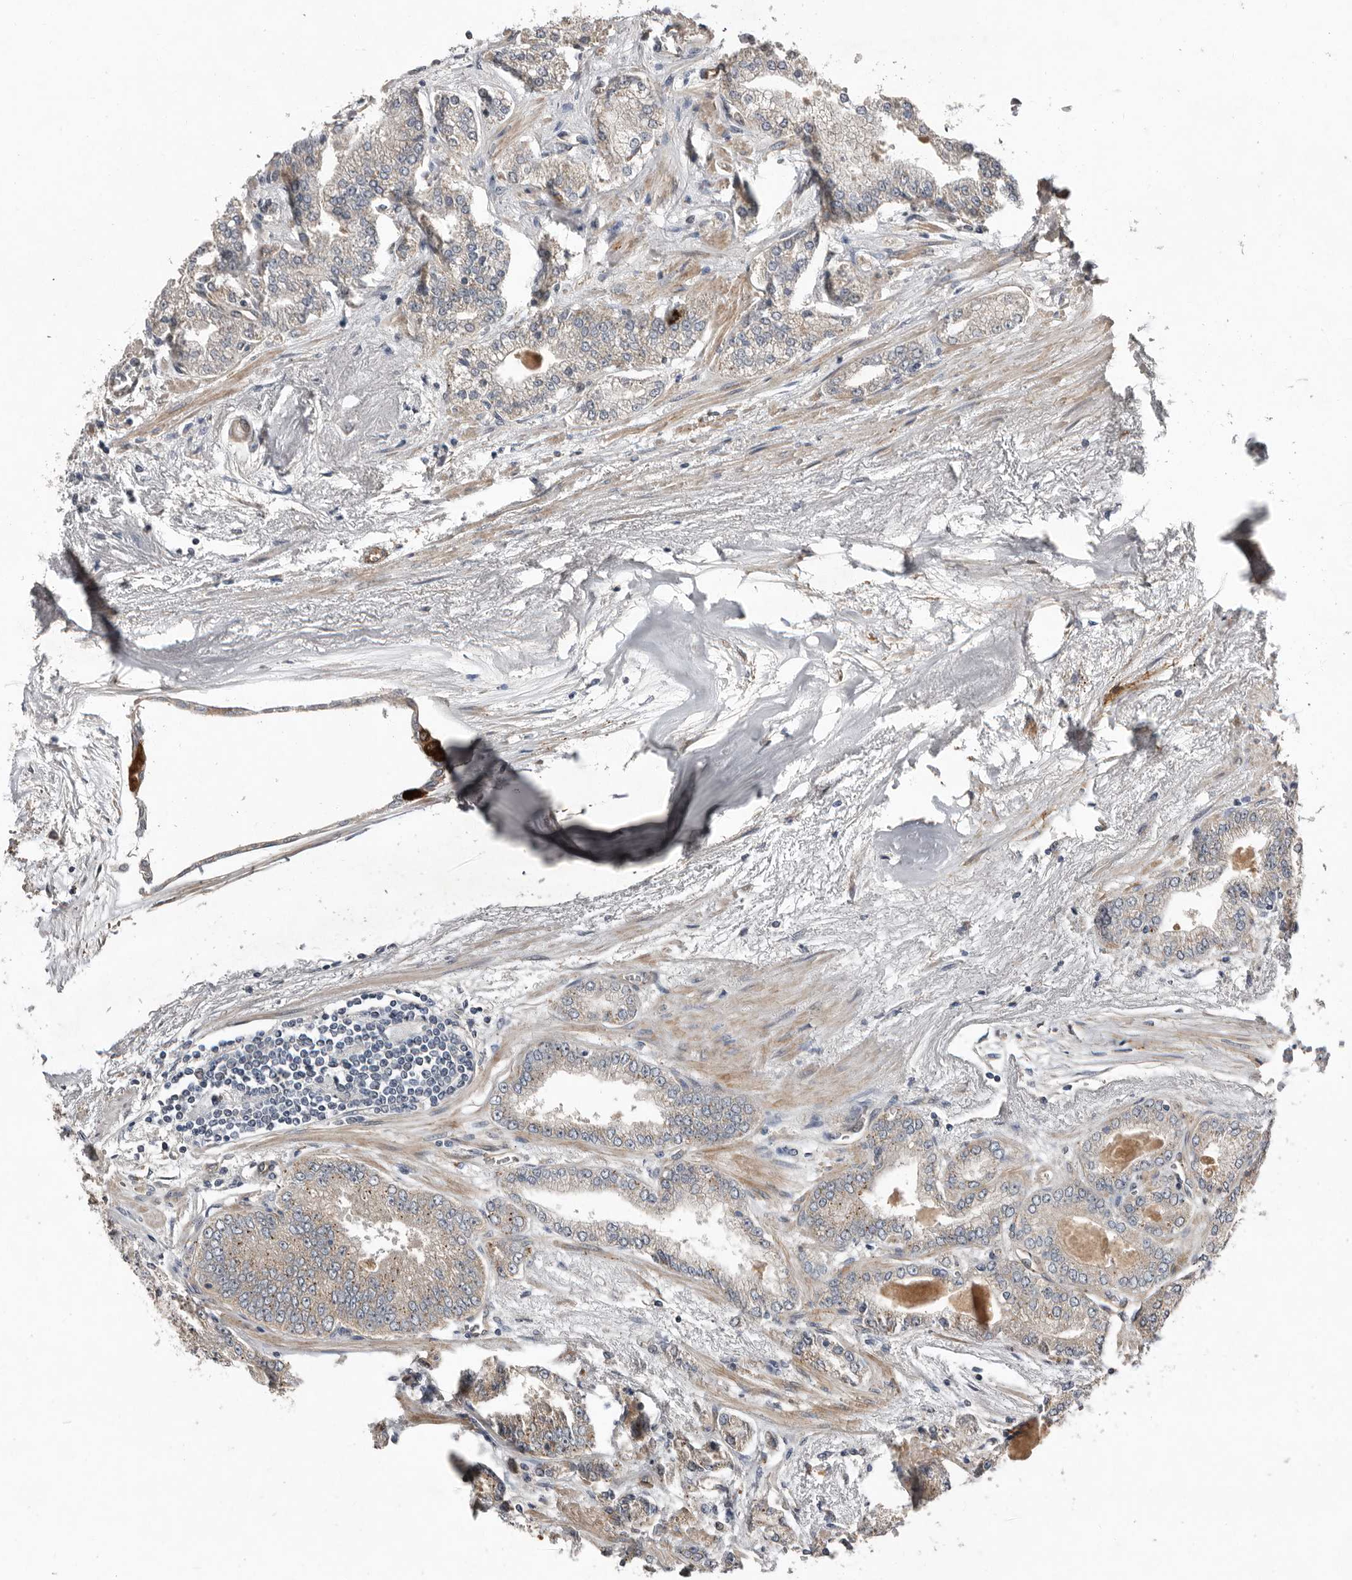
{"staining": {"intensity": "weak", "quantity": "<25%", "location": "cytoplasmic/membranous"}, "tissue": "prostate cancer", "cell_type": "Tumor cells", "image_type": "cancer", "snomed": [{"axis": "morphology", "description": "Adenocarcinoma, High grade"}, {"axis": "topography", "description": "Prostate"}], "caption": "Immunohistochemical staining of human prostate cancer displays no significant staining in tumor cells.", "gene": "RANBP17", "patient": {"sex": "male", "age": 71}}